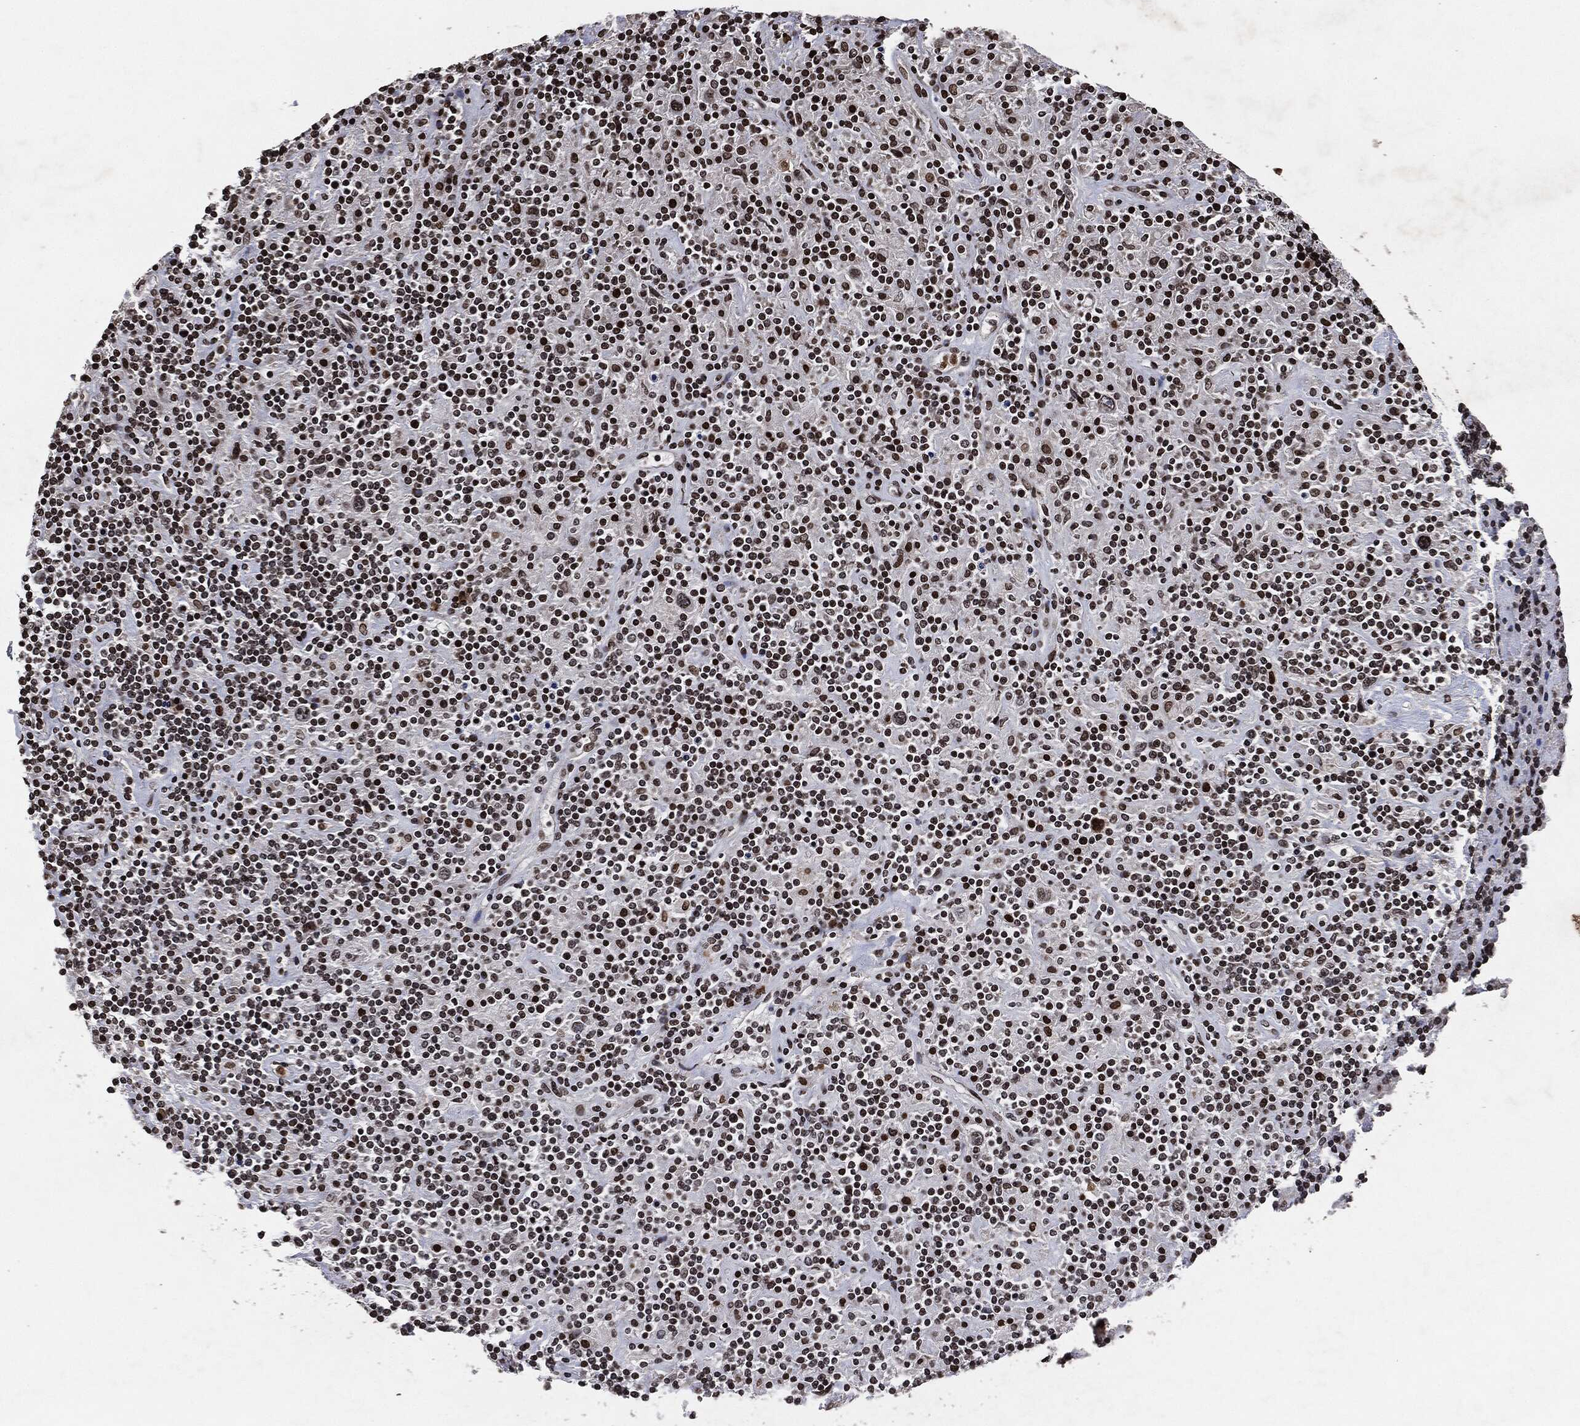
{"staining": {"intensity": "negative", "quantity": "none", "location": "none"}, "tissue": "lymphoma", "cell_type": "Tumor cells", "image_type": "cancer", "snomed": [{"axis": "morphology", "description": "Hodgkin's disease, NOS"}, {"axis": "topography", "description": "Lymph node"}], "caption": "Lymphoma was stained to show a protein in brown. There is no significant positivity in tumor cells. (Immunohistochemistry, brightfield microscopy, high magnification).", "gene": "JUN", "patient": {"sex": "male", "age": 70}}